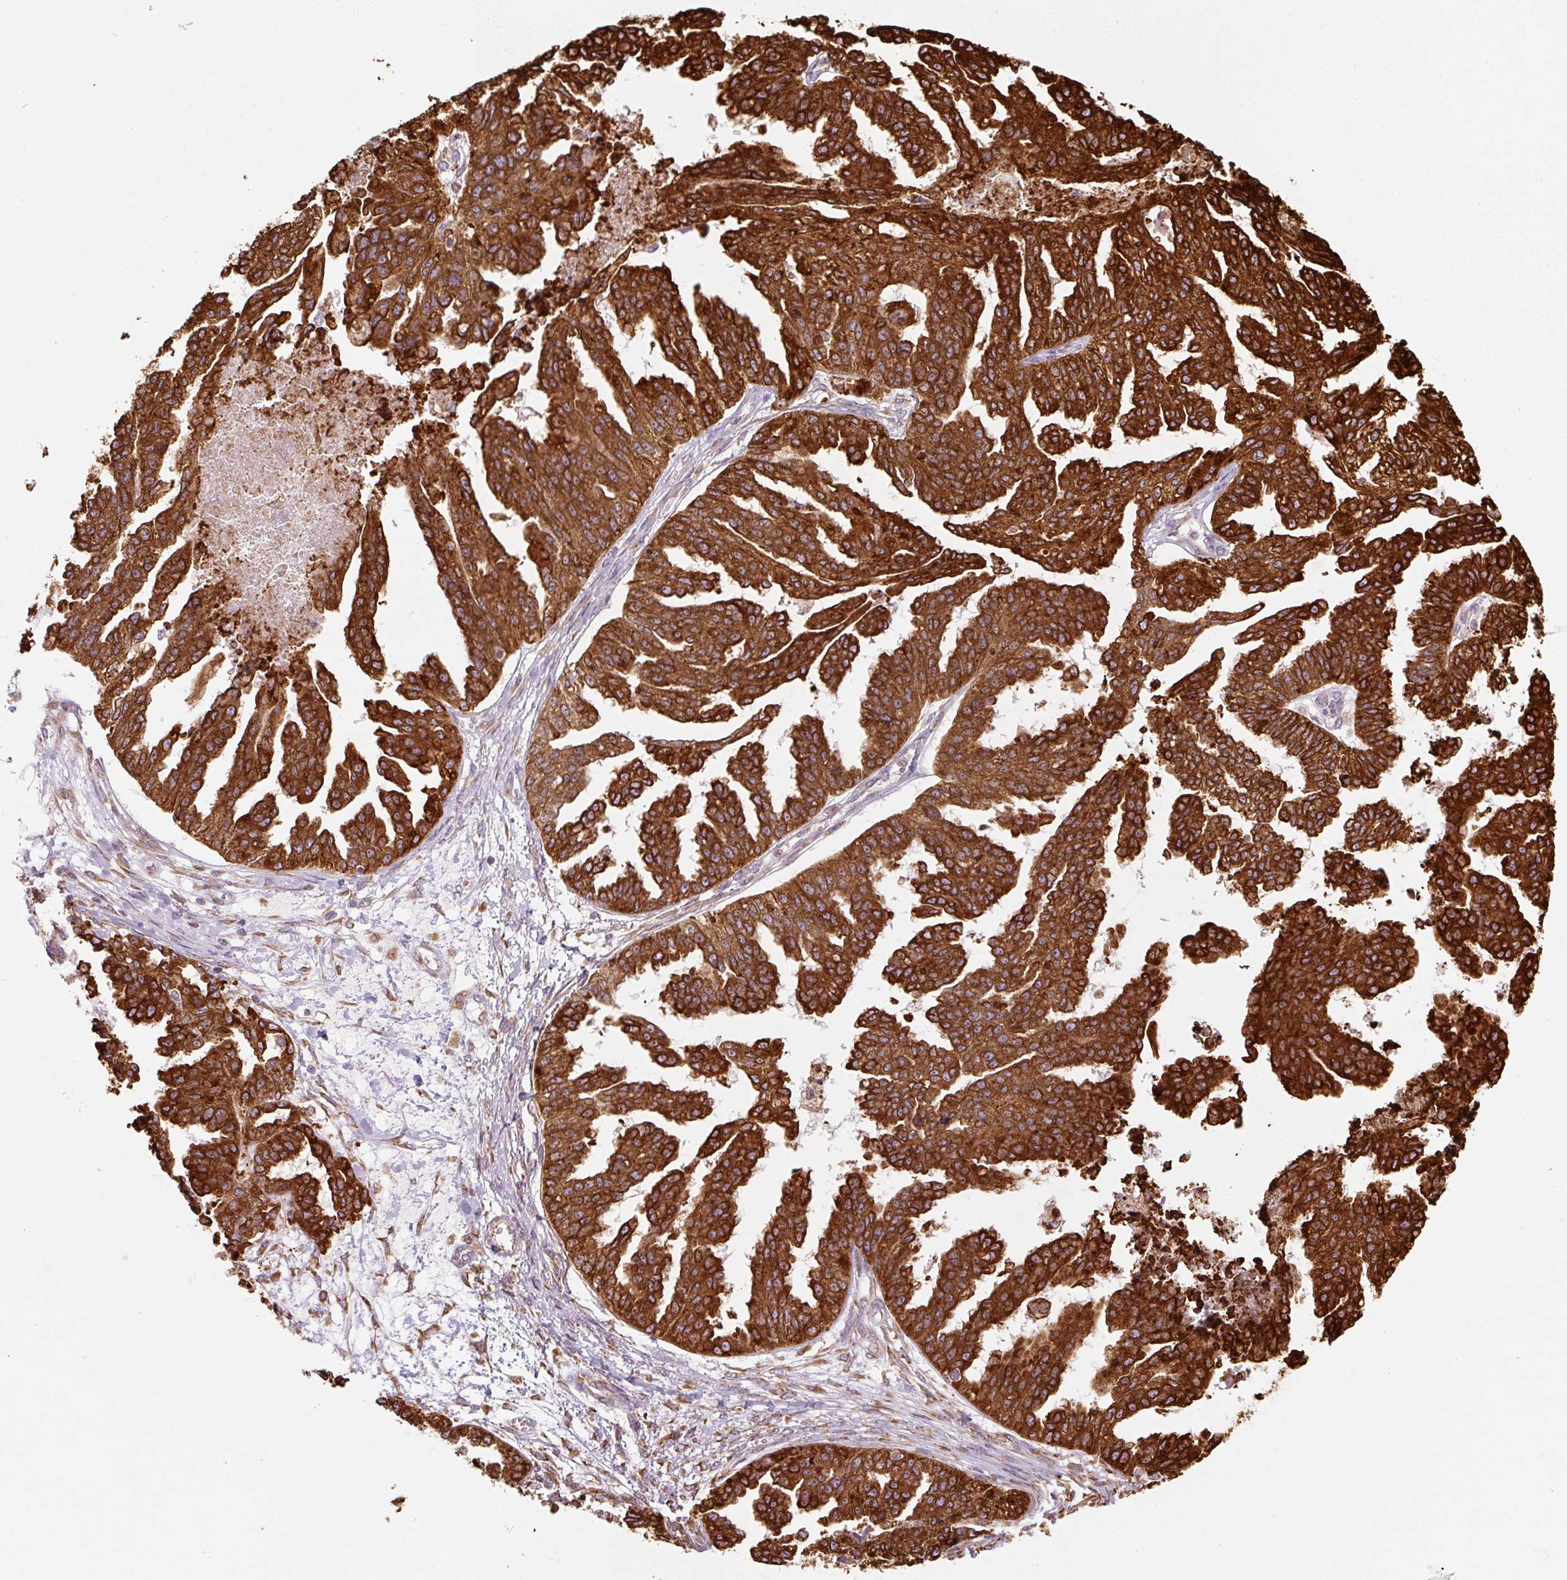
{"staining": {"intensity": "strong", "quantity": ">75%", "location": "cytoplasmic/membranous"}, "tissue": "ovarian cancer", "cell_type": "Tumor cells", "image_type": "cancer", "snomed": [{"axis": "morphology", "description": "Cystadenocarcinoma, serous, NOS"}, {"axis": "topography", "description": "Ovary"}], "caption": "Human serous cystadenocarcinoma (ovarian) stained for a protein (brown) demonstrates strong cytoplasmic/membranous positive expression in about >75% of tumor cells.", "gene": "PRKCSH", "patient": {"sex": "female", "age": 58}}